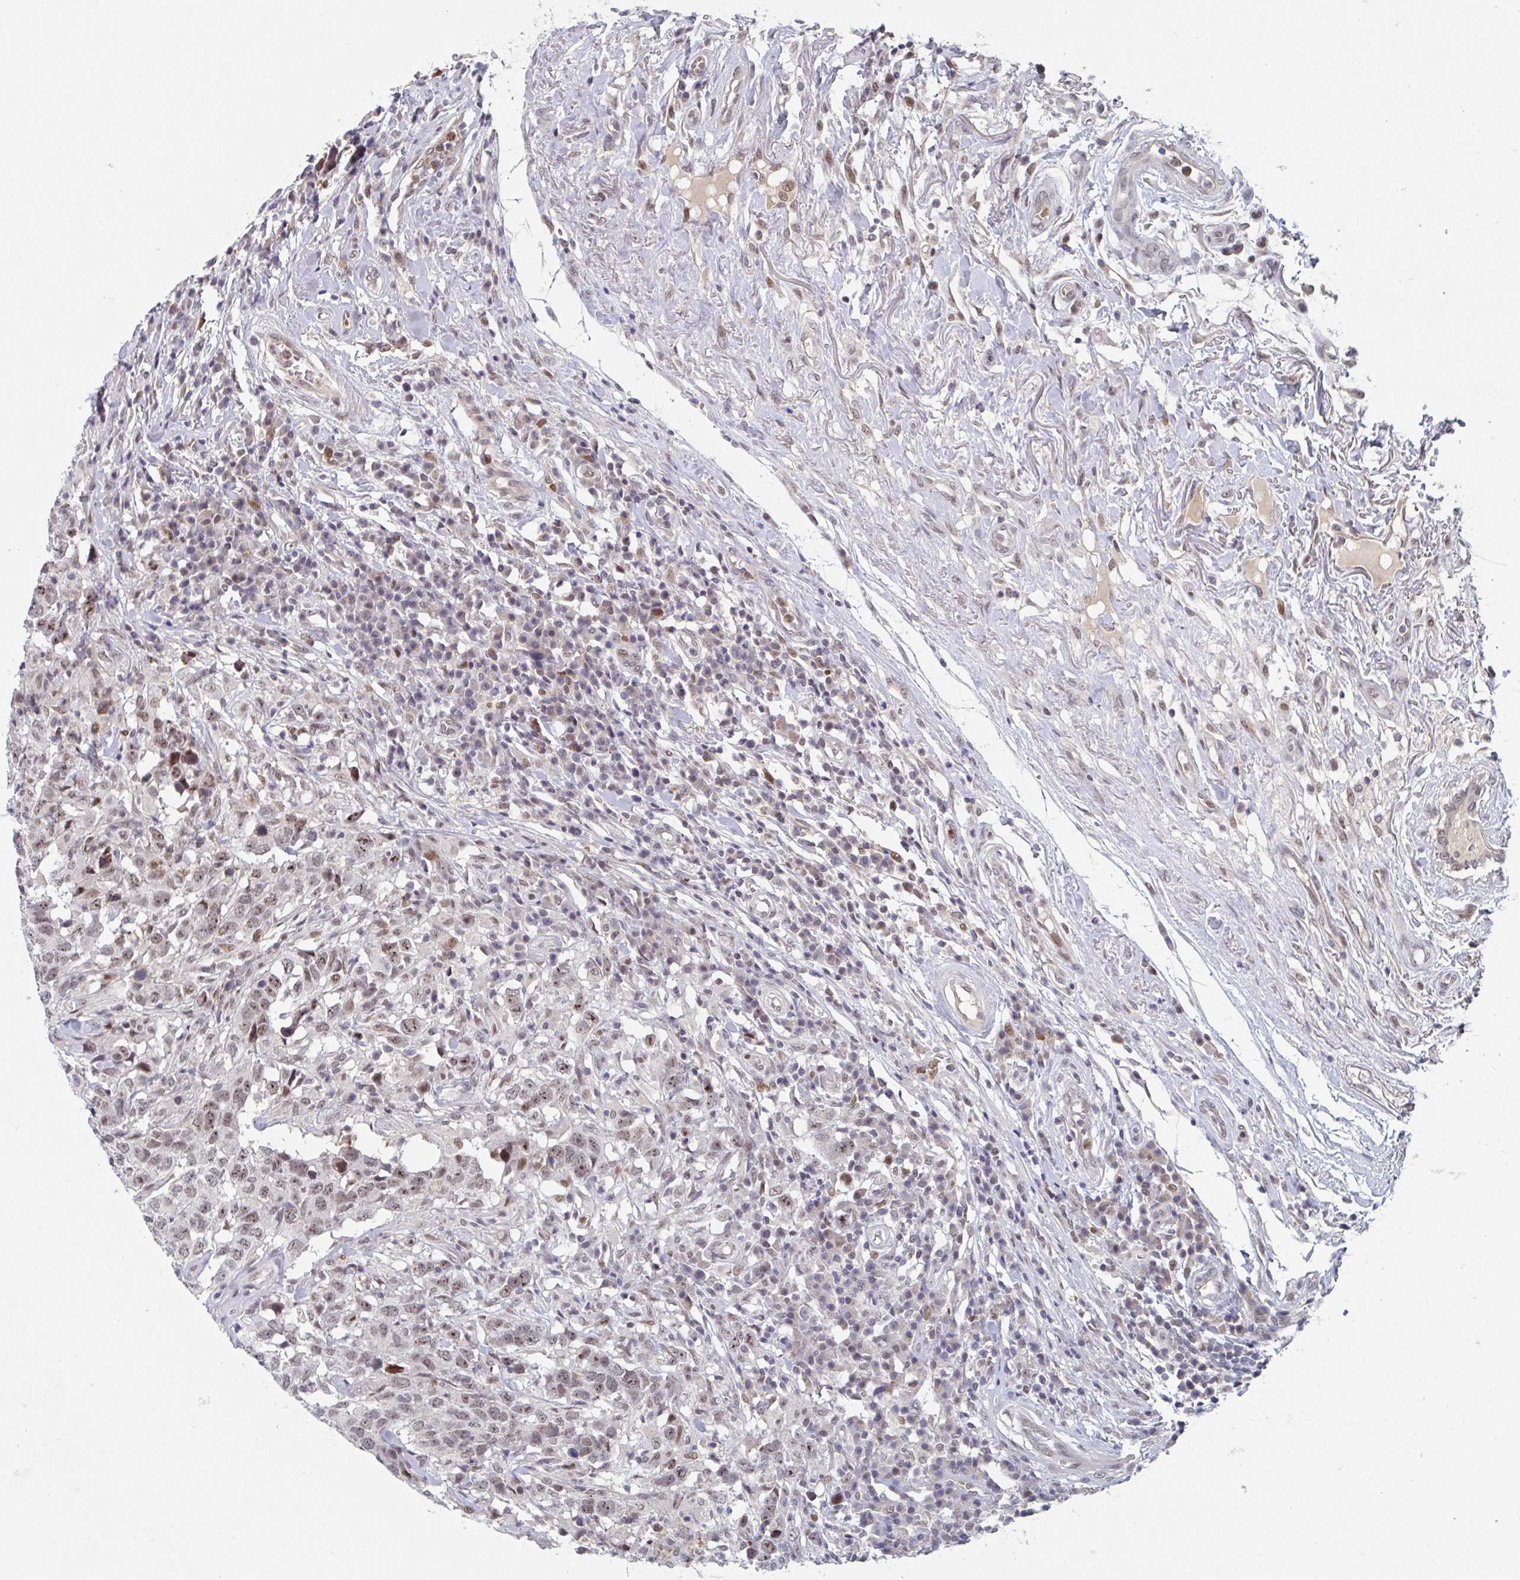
{"staining": {"intensity": "moderate", "quantity": "25%-75%", "location": "nuclear"}, "tissue": "head and neck cancer", "cell_type": "Tumor cells", "image_type": "cancer", "snomed": [{"axis": "morphology", "description": "Normal tissue, NOS"}, {"axis": "morphology", "description": "Squamous cell carcinoma, NOS"}, {"axis": "topography", "description": "Skeletal muscle"}, {"axis": "topography", "description": "Vascular tissue"}, {"axis": "topography", "description": "Peripheral nerve tissue"}, {"axis": "topography", "description": "Head-Neck"}], "caption": "A micrograph showing moderate nuclear expression in about 25%-75% of tumor cells in head and neck squamous cell carcinoma, as visualized by brown immunohistochemical staining.", "gene": "RNF212", "patient": {"sex": "male", "age": 66}}